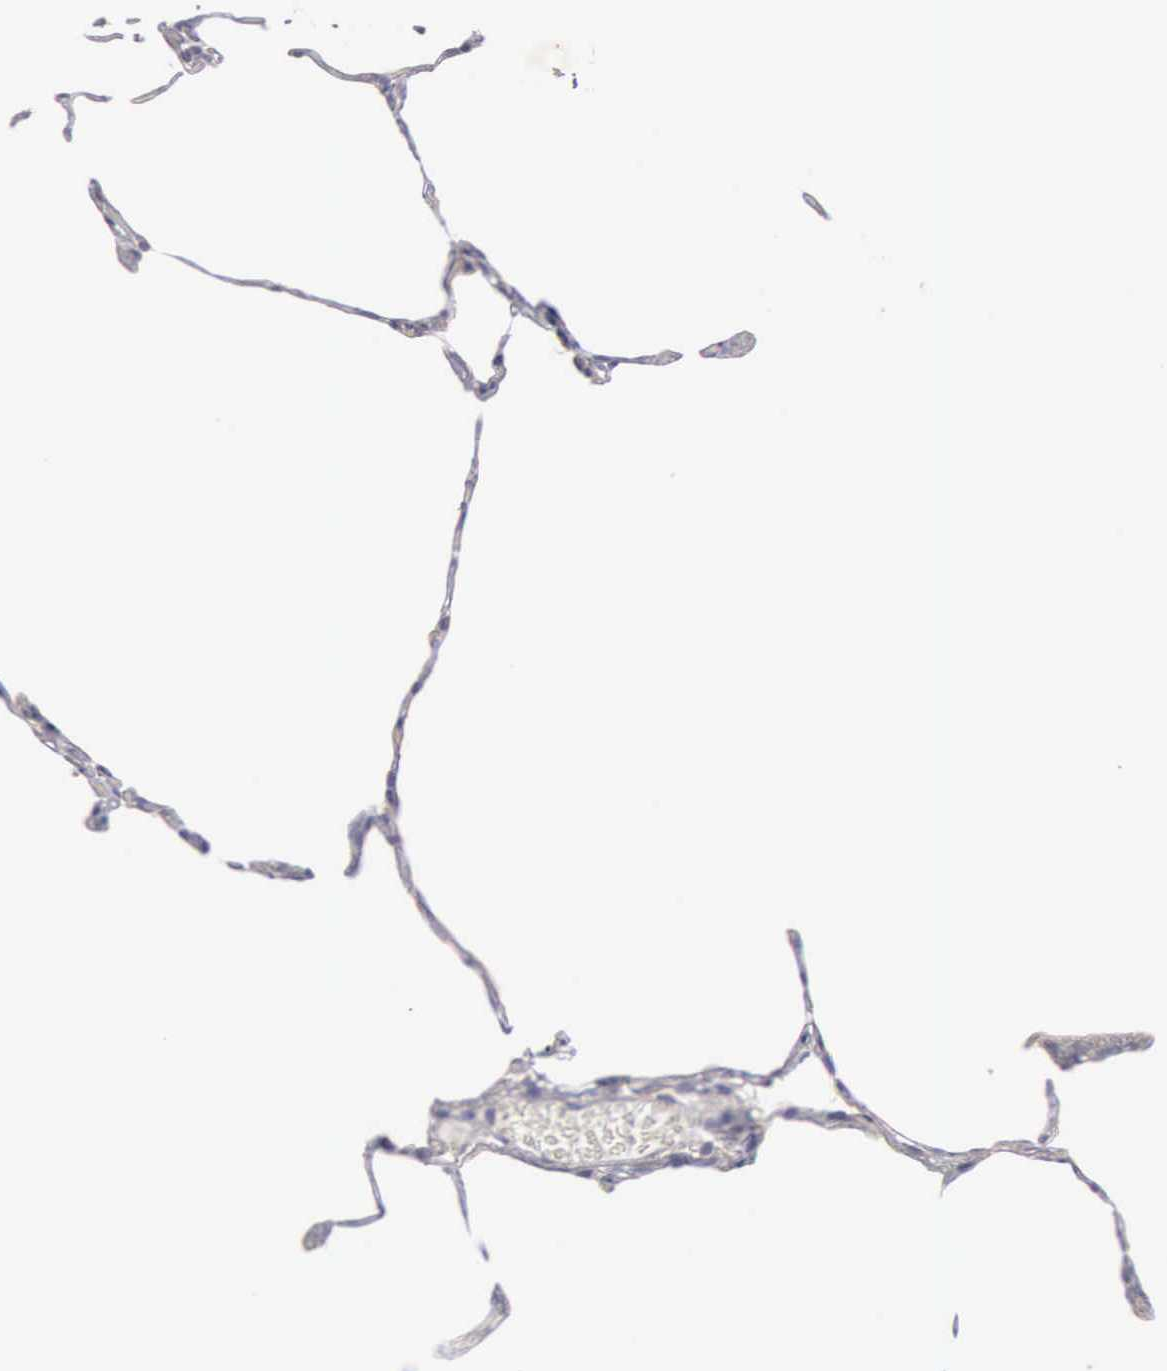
{"staining": {"intensity": "weak", "quantity": "25%-75%", "location": "cytoplasmic/membranous"}, "tissue": "lung", "cell_type": "Alveolar cells", "image_type": "normal", "snomed": [{"axis": "morphology", "description": "Normal tissue, NOS"}, {"axis": "topography", "description": "Lung"}], "caption": "Lung stained with immunohistochemistry shows weak cytoplasmic/membranous staining in about 25%-75% of alveolar cells. (DAB (3,3'-diaminobenzidine) IHC with brightfield microscopy, high magnification).", "gene": "CEP170B", "patient": {"sex": "female", "age": 75}}